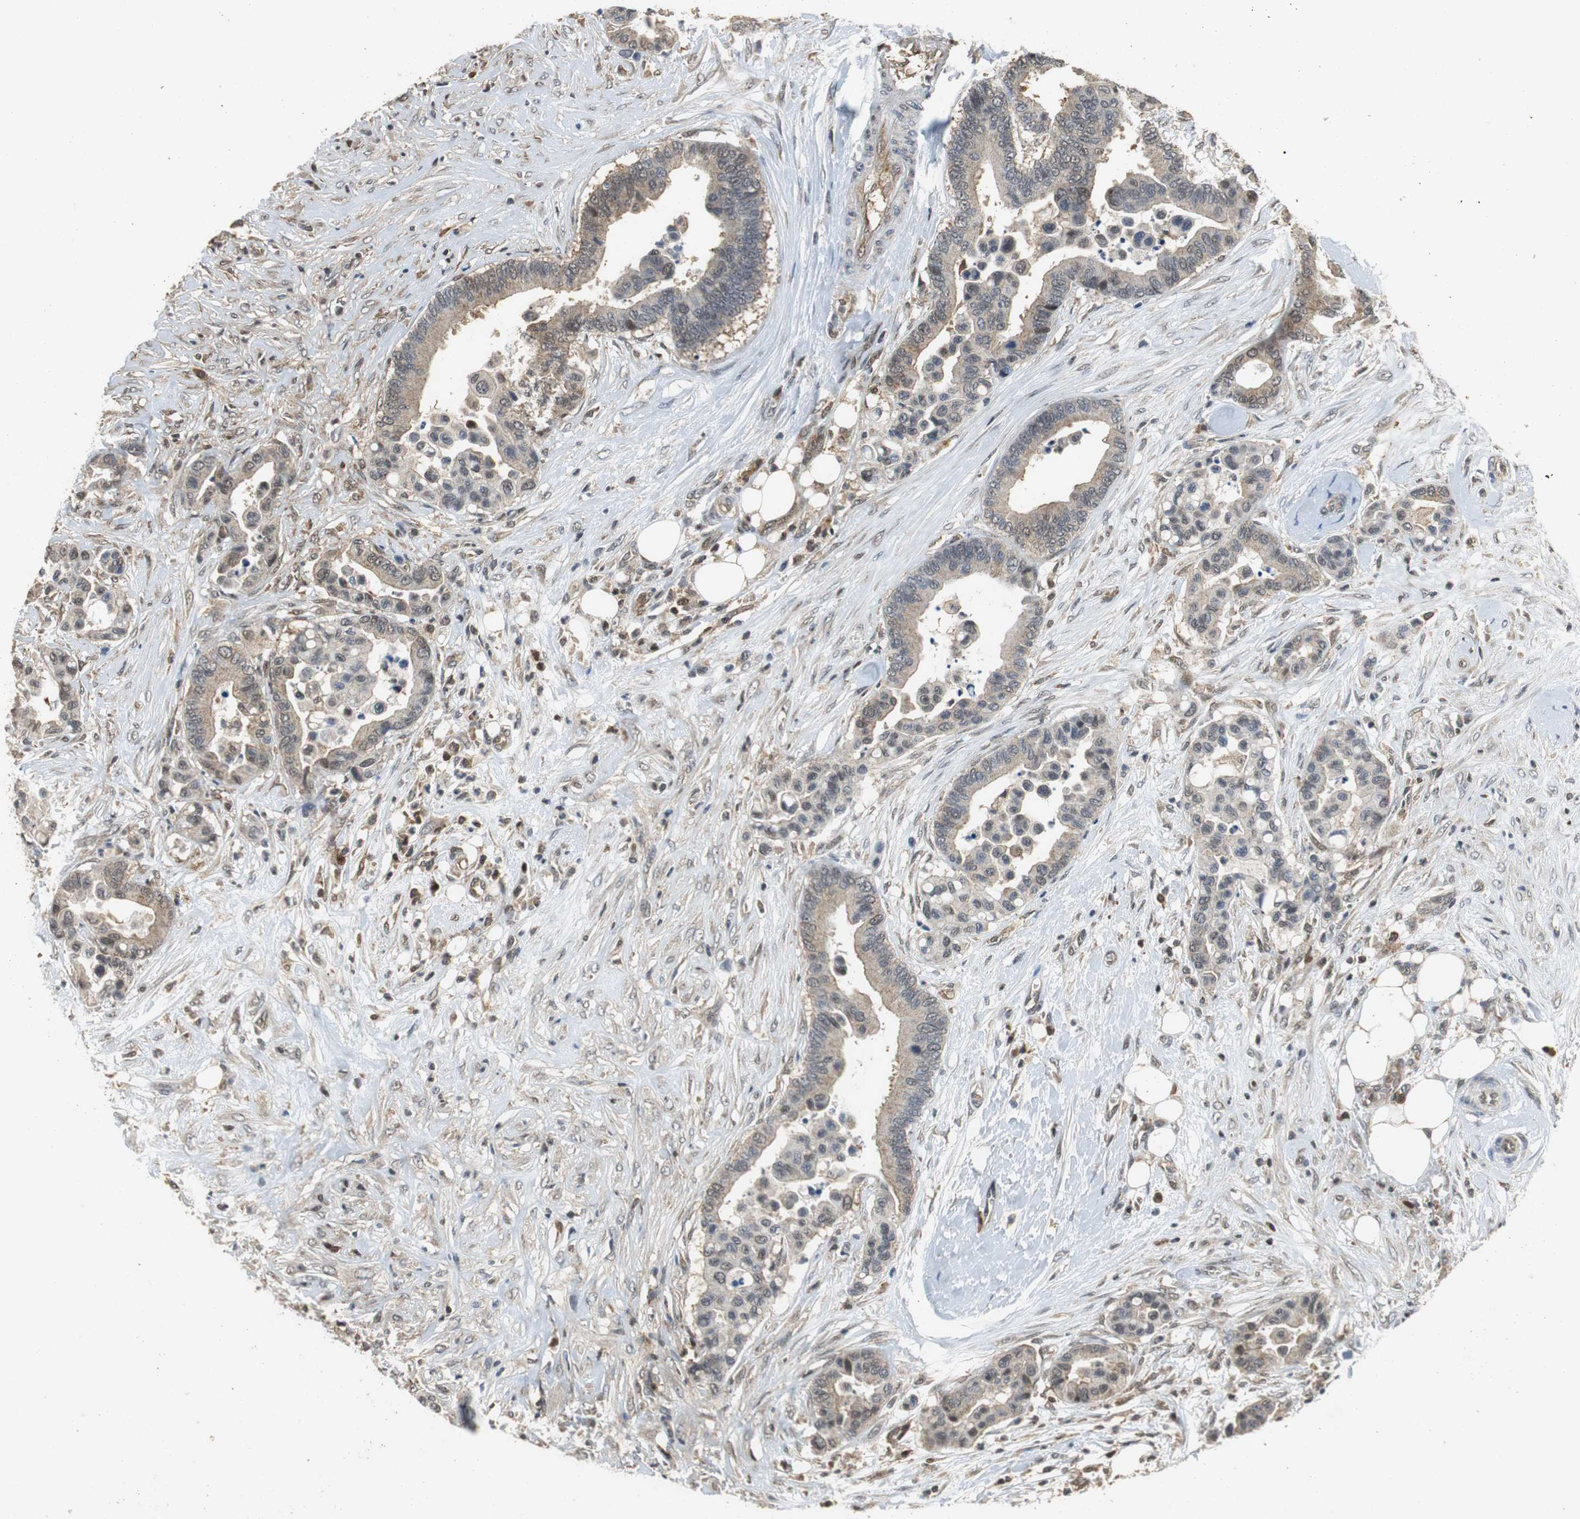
{"staining": {"intensity": "moderate", "quantity": ">75%", "location": "cytoplasmic/membranous"}, "tissue": "colorectal cancer", "cell_type": "Tumor cells", "image_type": "cancer", "snomed": [{"axis": "morphology", "description": "Adenocarcinoma, NOS"}, {"axis": "topography", "description": "Colon"}], "caption": "Approximately >75% of tumor cells in colorectal cancer (adenocarcinoma) display moderate cytoplasmic/membranous protein staining as visualized by brown immunohistochemical staining.", "gene": "GSDMD", "patient": {"sex": "male", "age": 82}}